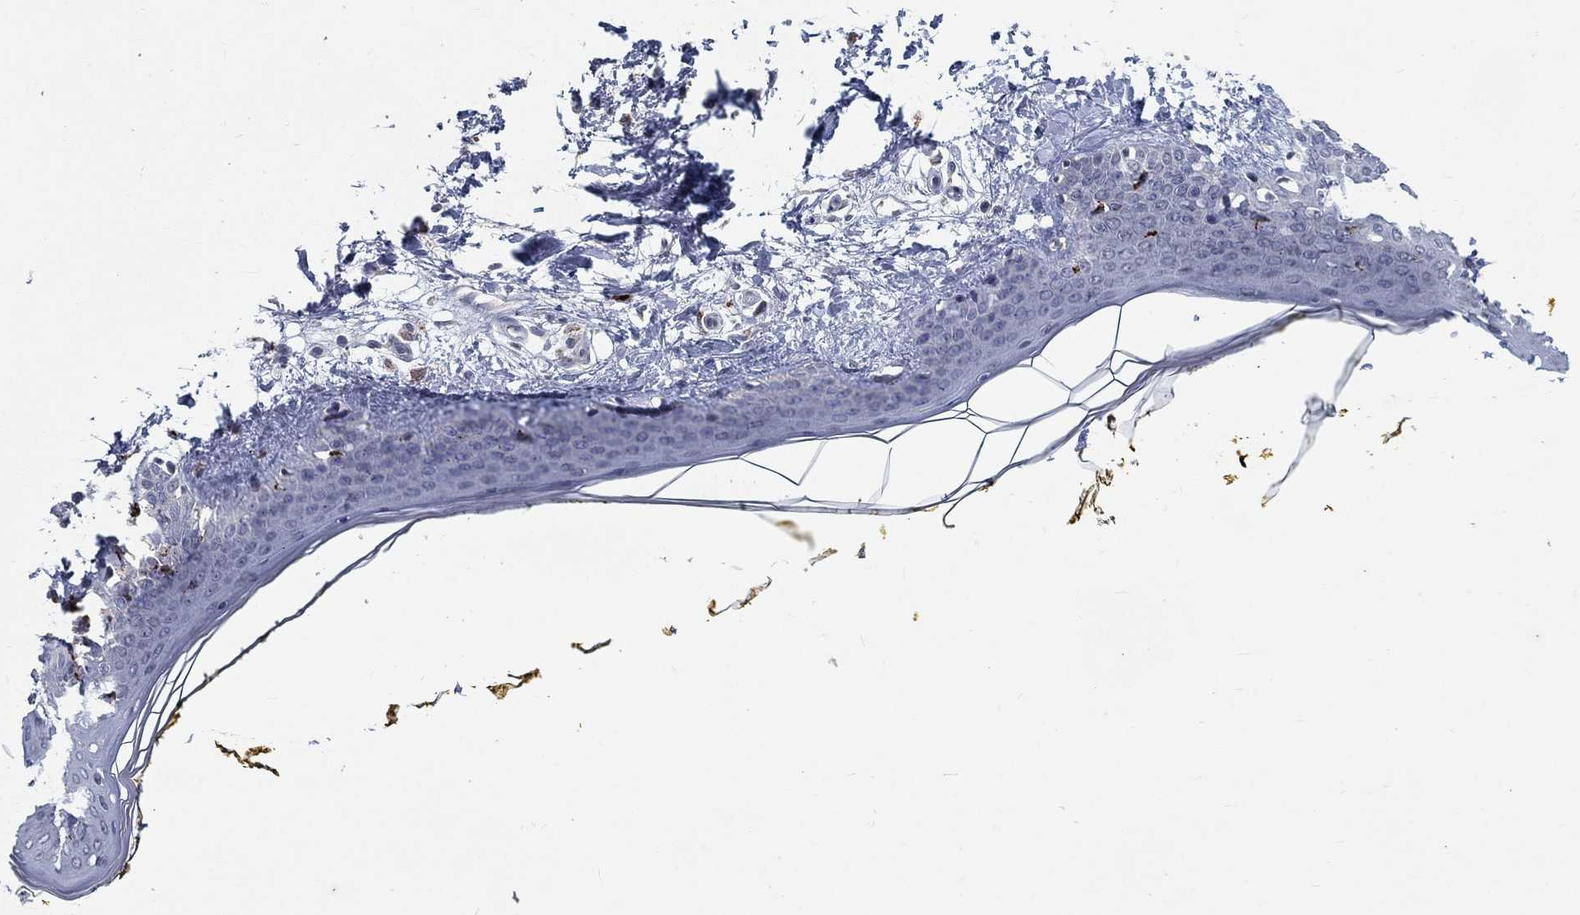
{"staining": {"intensity": "negative", "quantity": "none", "location": "none"}, "tissue": "skin", "cell_type": "Fibroblasts", "image_type": "normal", "snomed": [{"axis": "morphology", "description": "Normal tissue, NOS"}, {"axis": "topography", "description": "Skin"}], "caption": "Immunohistochemistry histopathology image of unremarkable skin stained for a protein (brown), which reveals no expression in fibroblasts.", "gene": "MTSS2", "patient": {"sex": "female", "age": 34}}